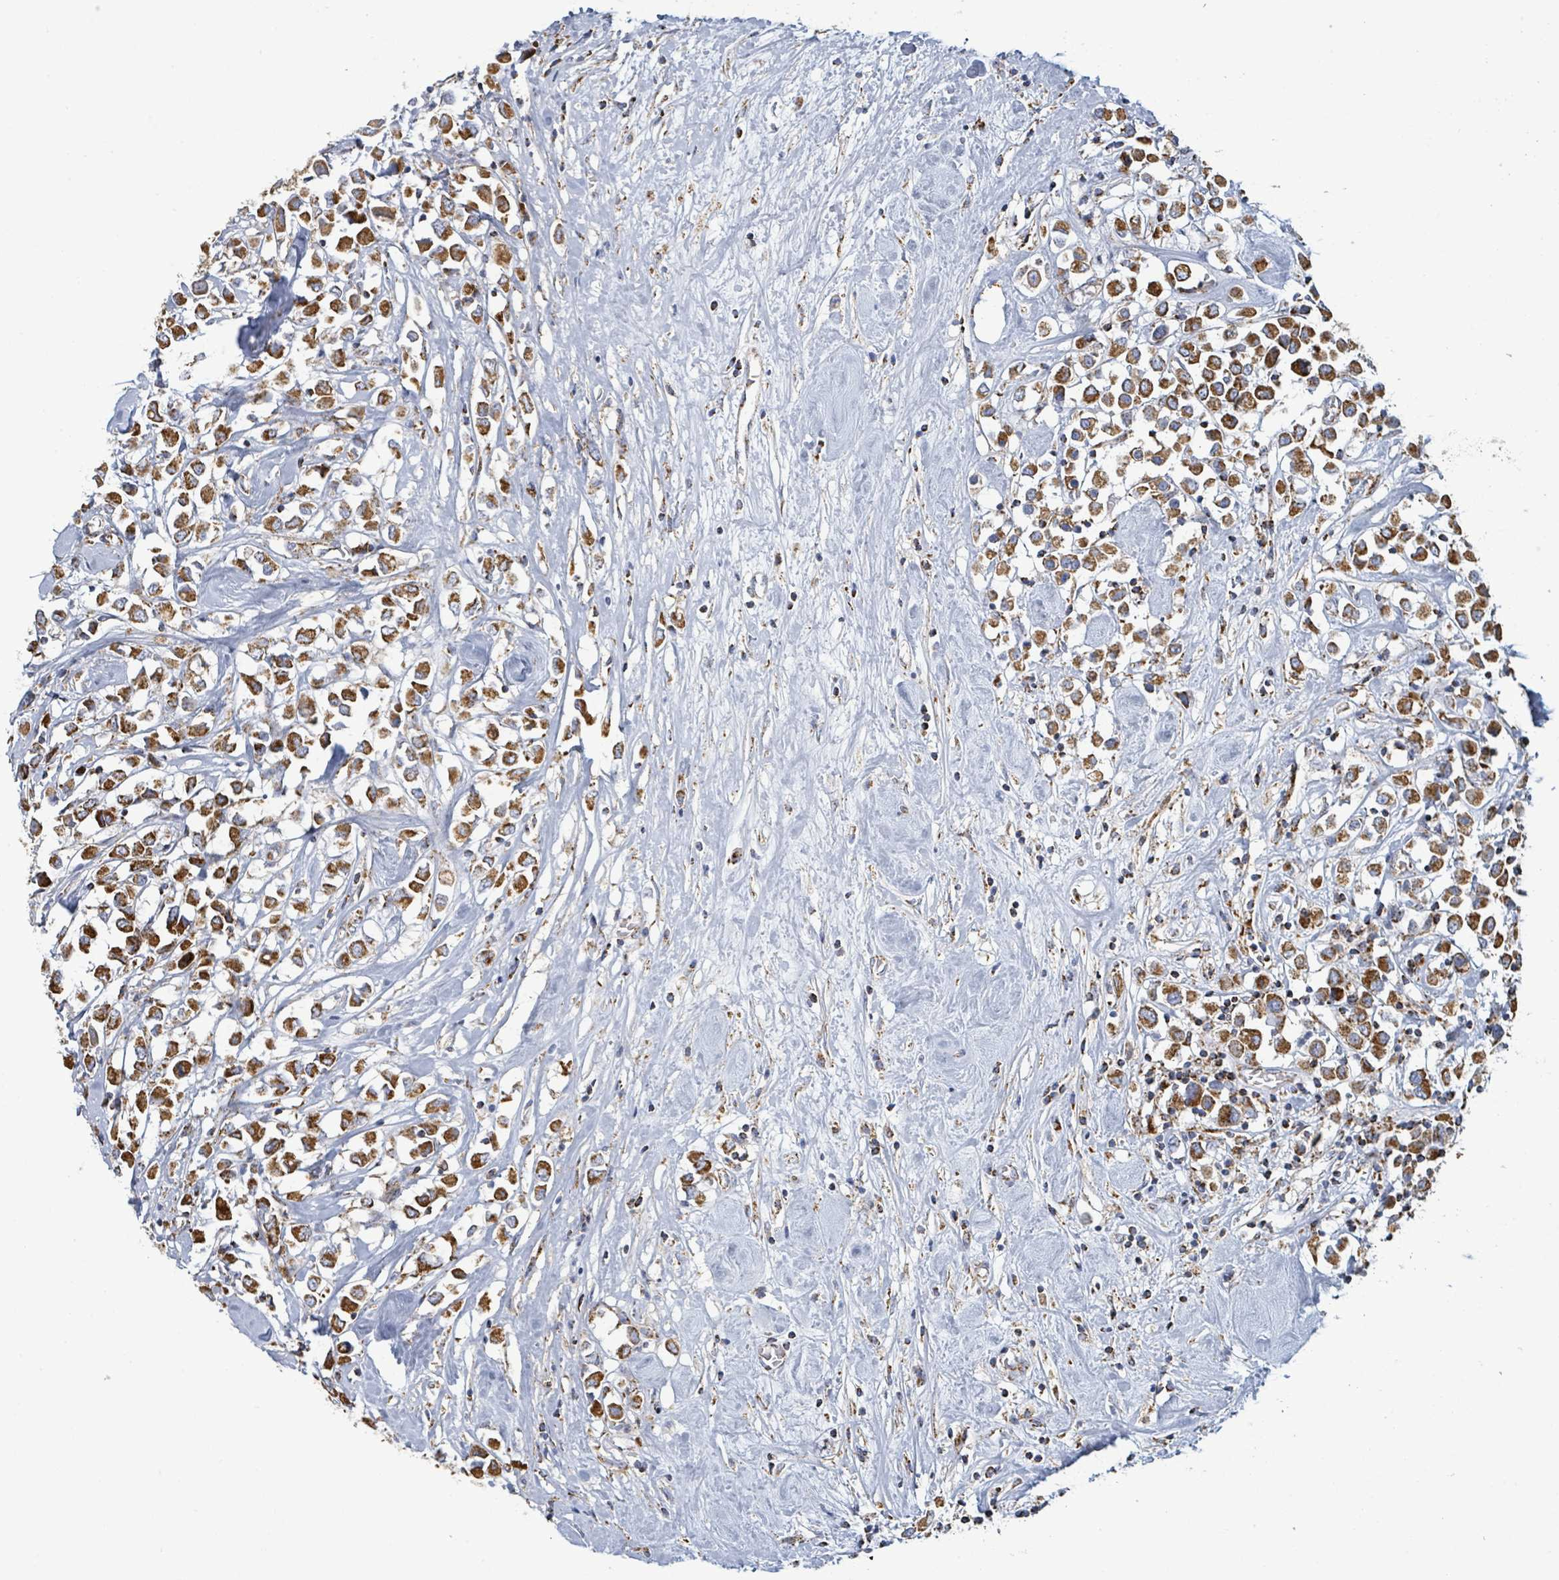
{"staining": {"intensity": "strong", "quantity": ">75%", "location": "cytoplasmic/membranous"}, "tissue": "breast cancer", "cell_type": "Tumor cells", "image_type": "cancer", "snomed": [{"axis": "morphology", "description": "Duct carcinoma"}, {"axis": "topography", "description": "Breast"}], "caption": "Breast infiltrating ductal carcinoma tissue reveals strong cytoplasmic/membranous expression in approximately >75% of tumor cells, visualized by immunohistochemistry.", "gene": "SUCLG2", "patient": {"sex": "female", "age": 61}}